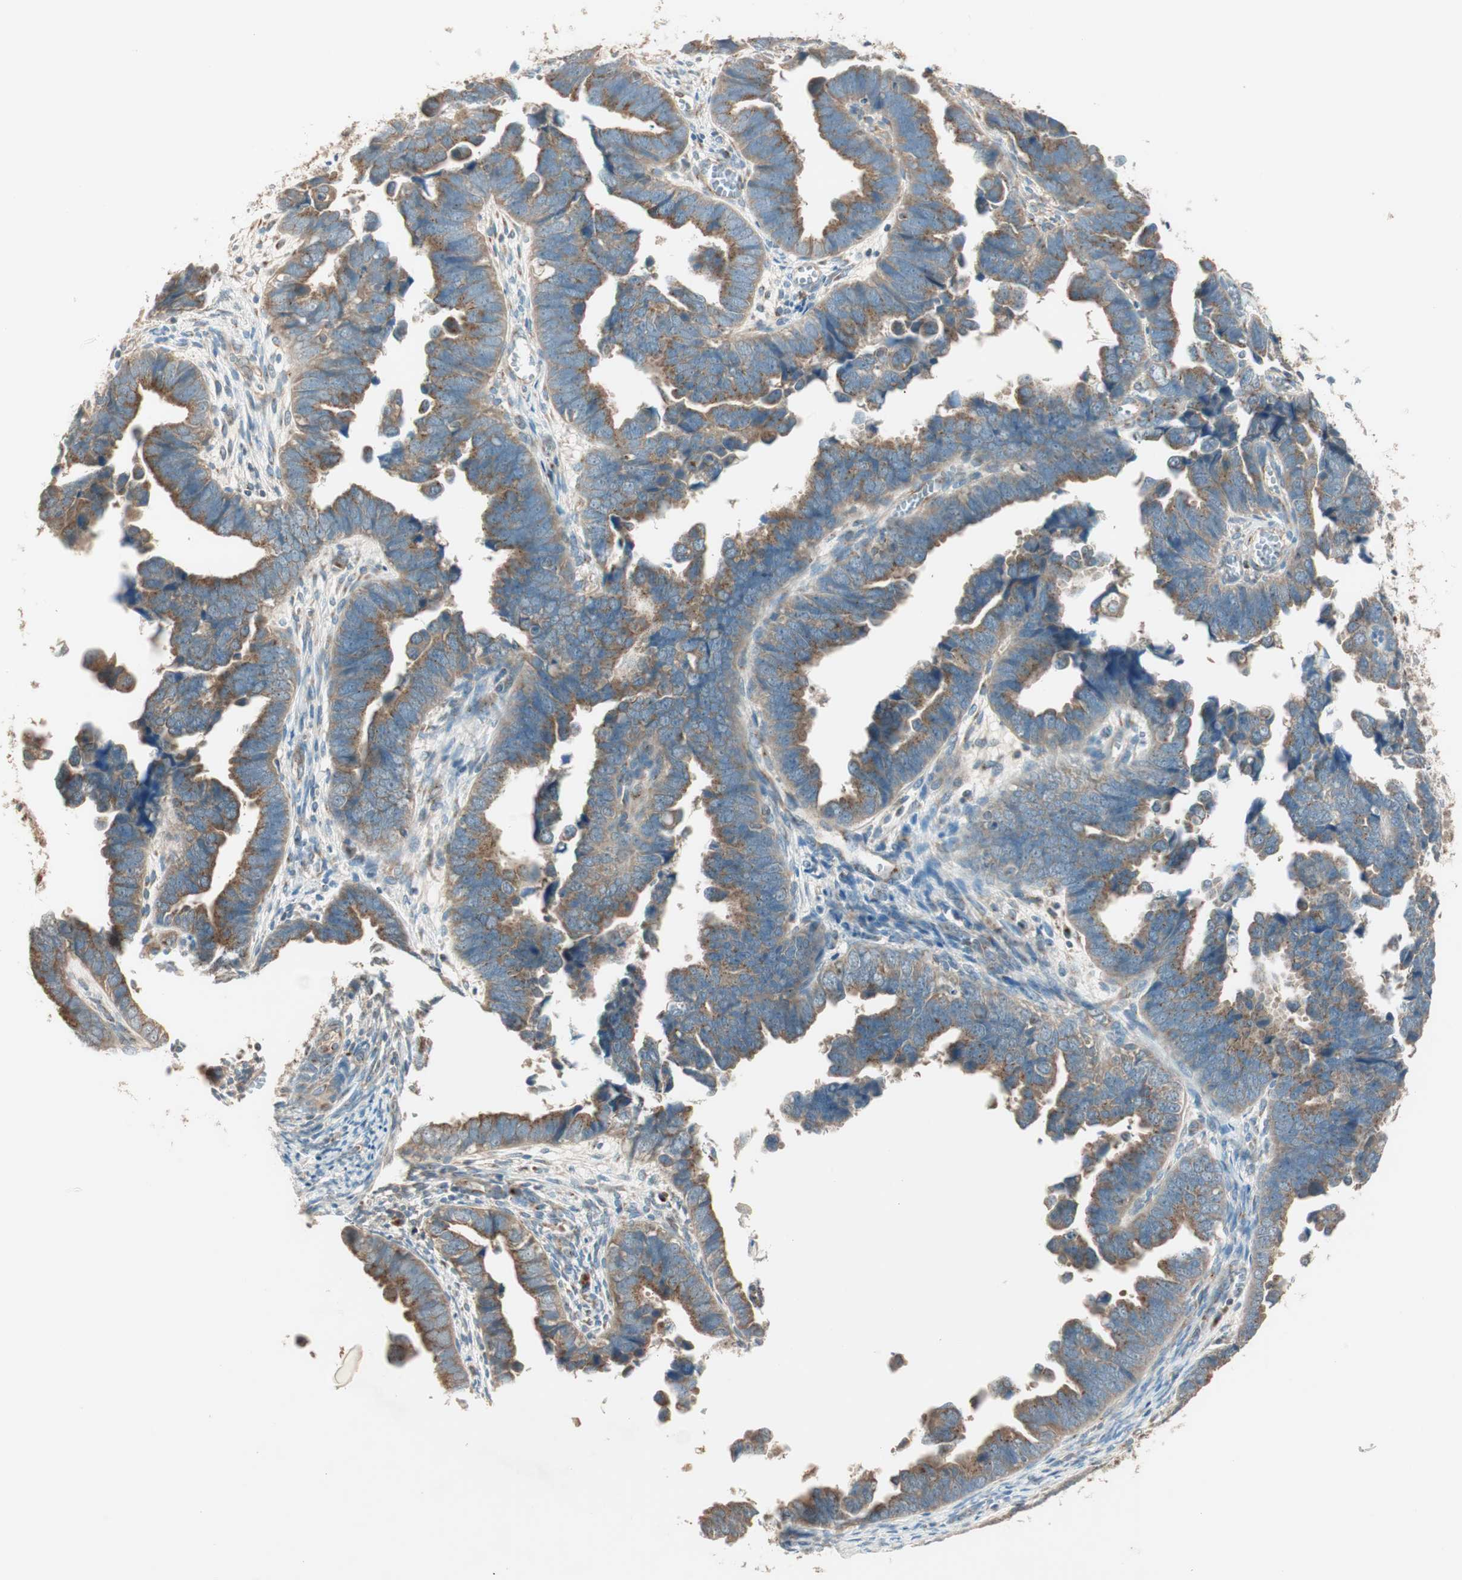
{"staining": {"intensity": "moderate", "quantity": "25%-75%", "location": "cytoplasmic/membranous"}, "tissue": "endometrial cancer", "cell_type": "Tumor cells", "image_type": "cancer", "snomed": [{"axis": "morphology", "description": "Adenocarcinoma, NOS"}, {"axis": "topography", "description": "Endometrium"}], "caption": "A brown stain labels moderate cytoplasmic/membranous staining of a protein in human endometrial adenocarcinoma tumor cells.", "gene": "SEC16A", "patient": {"sex": "female", "age": 75}}